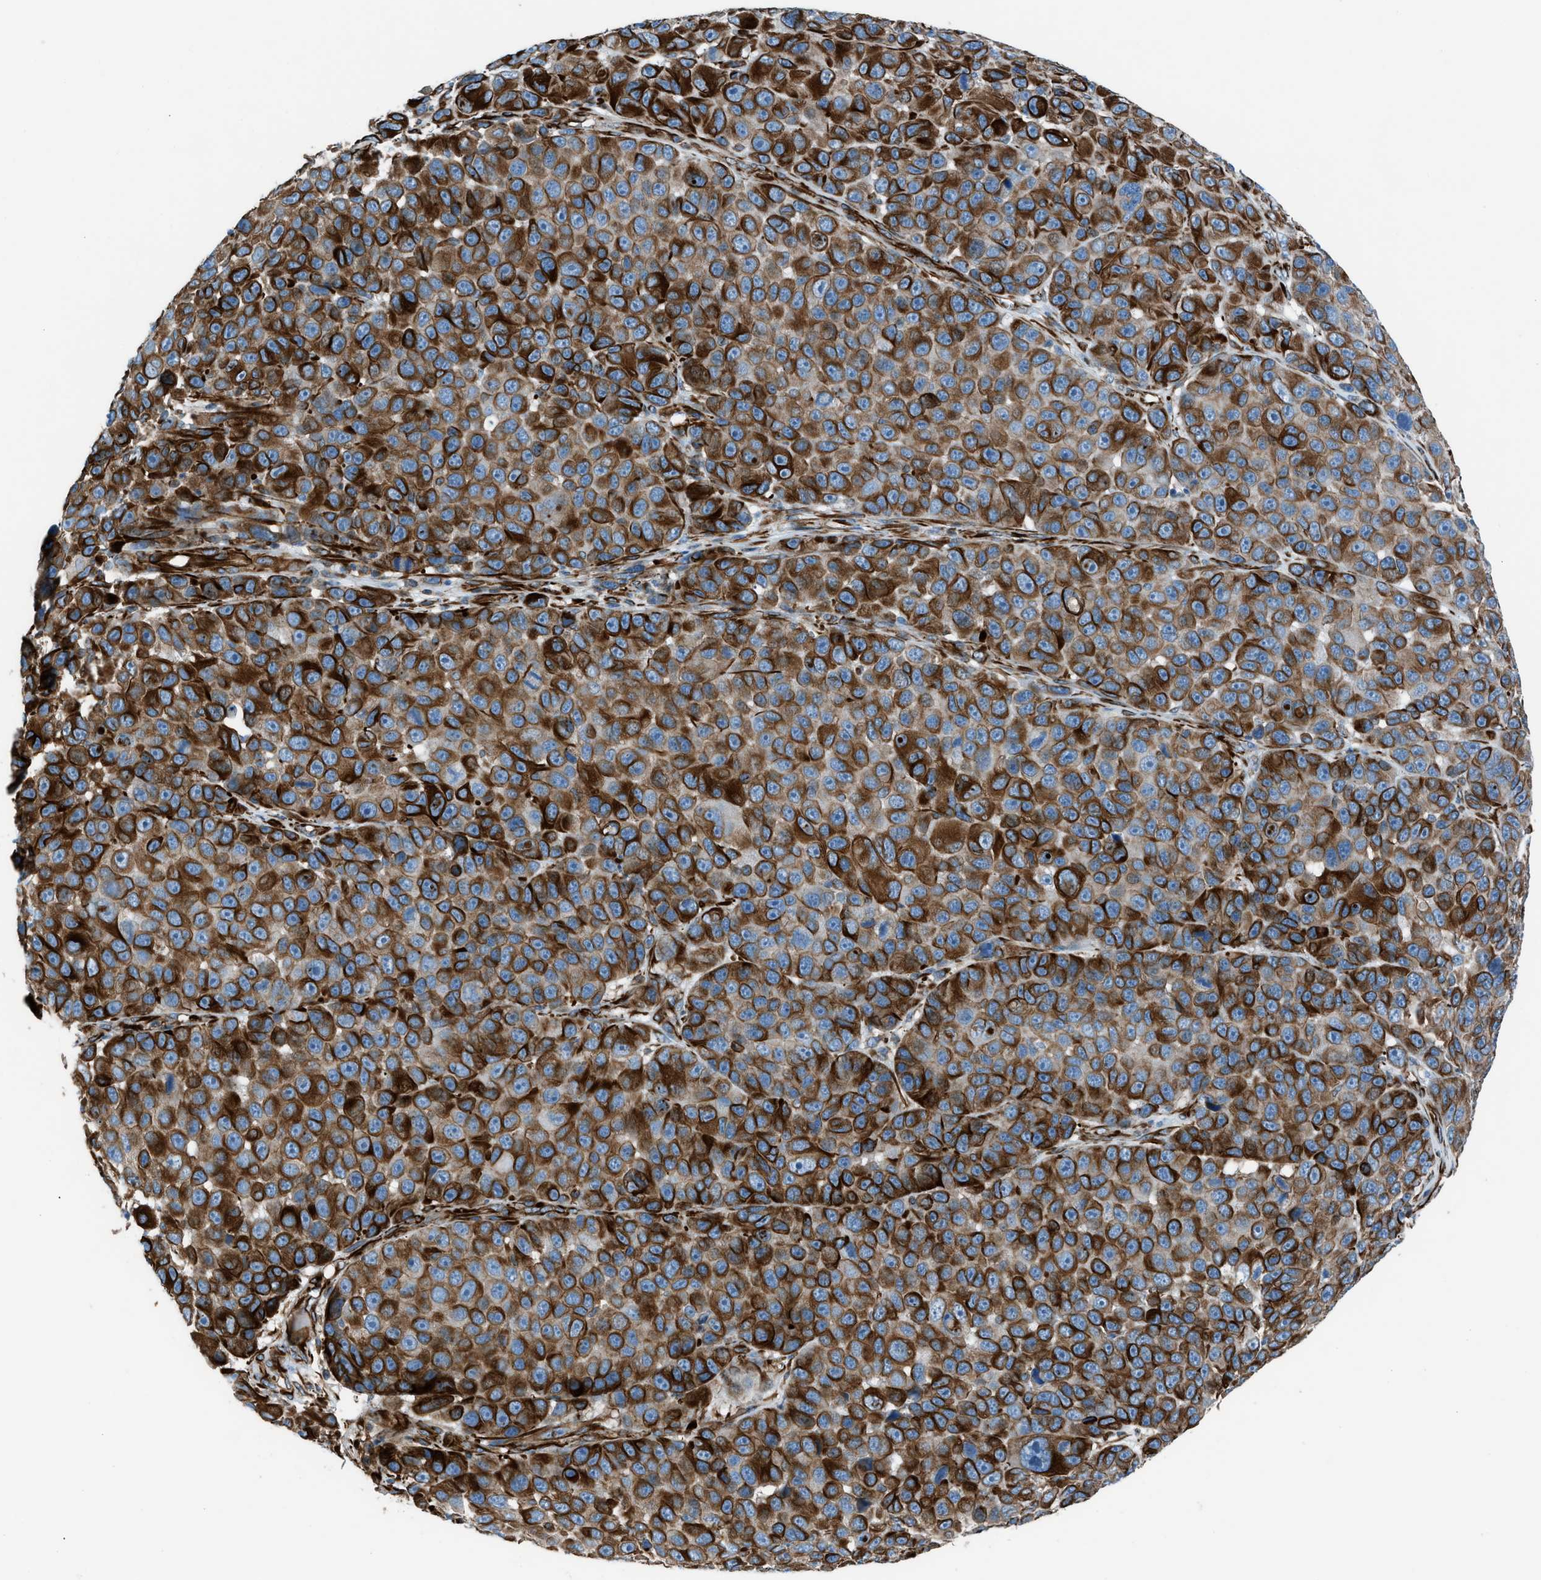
{"staining": {"intensity": "strong", "quantity": ">75%", "location": "cytoplasmic/membranous"}, "tissue": "melanoma", "cell_type": "Tumor cells", "image_type": "cancer", "snomed": [{"axis": "morphology", "description": "Malignant melanoma, NOS"}, {"axis": "topography", "description": "Skin"}], "caption": "A brown stain highlights strong cytoplasmic/membranous expression of a protein in human melanoma tumor cells. (Stains: DAB in brown, nuclei in blue, Microscopy: brightfield microscopy at high magnification).", "gene": "CABP7", "patient": {"sex": "male", "age": 53}}